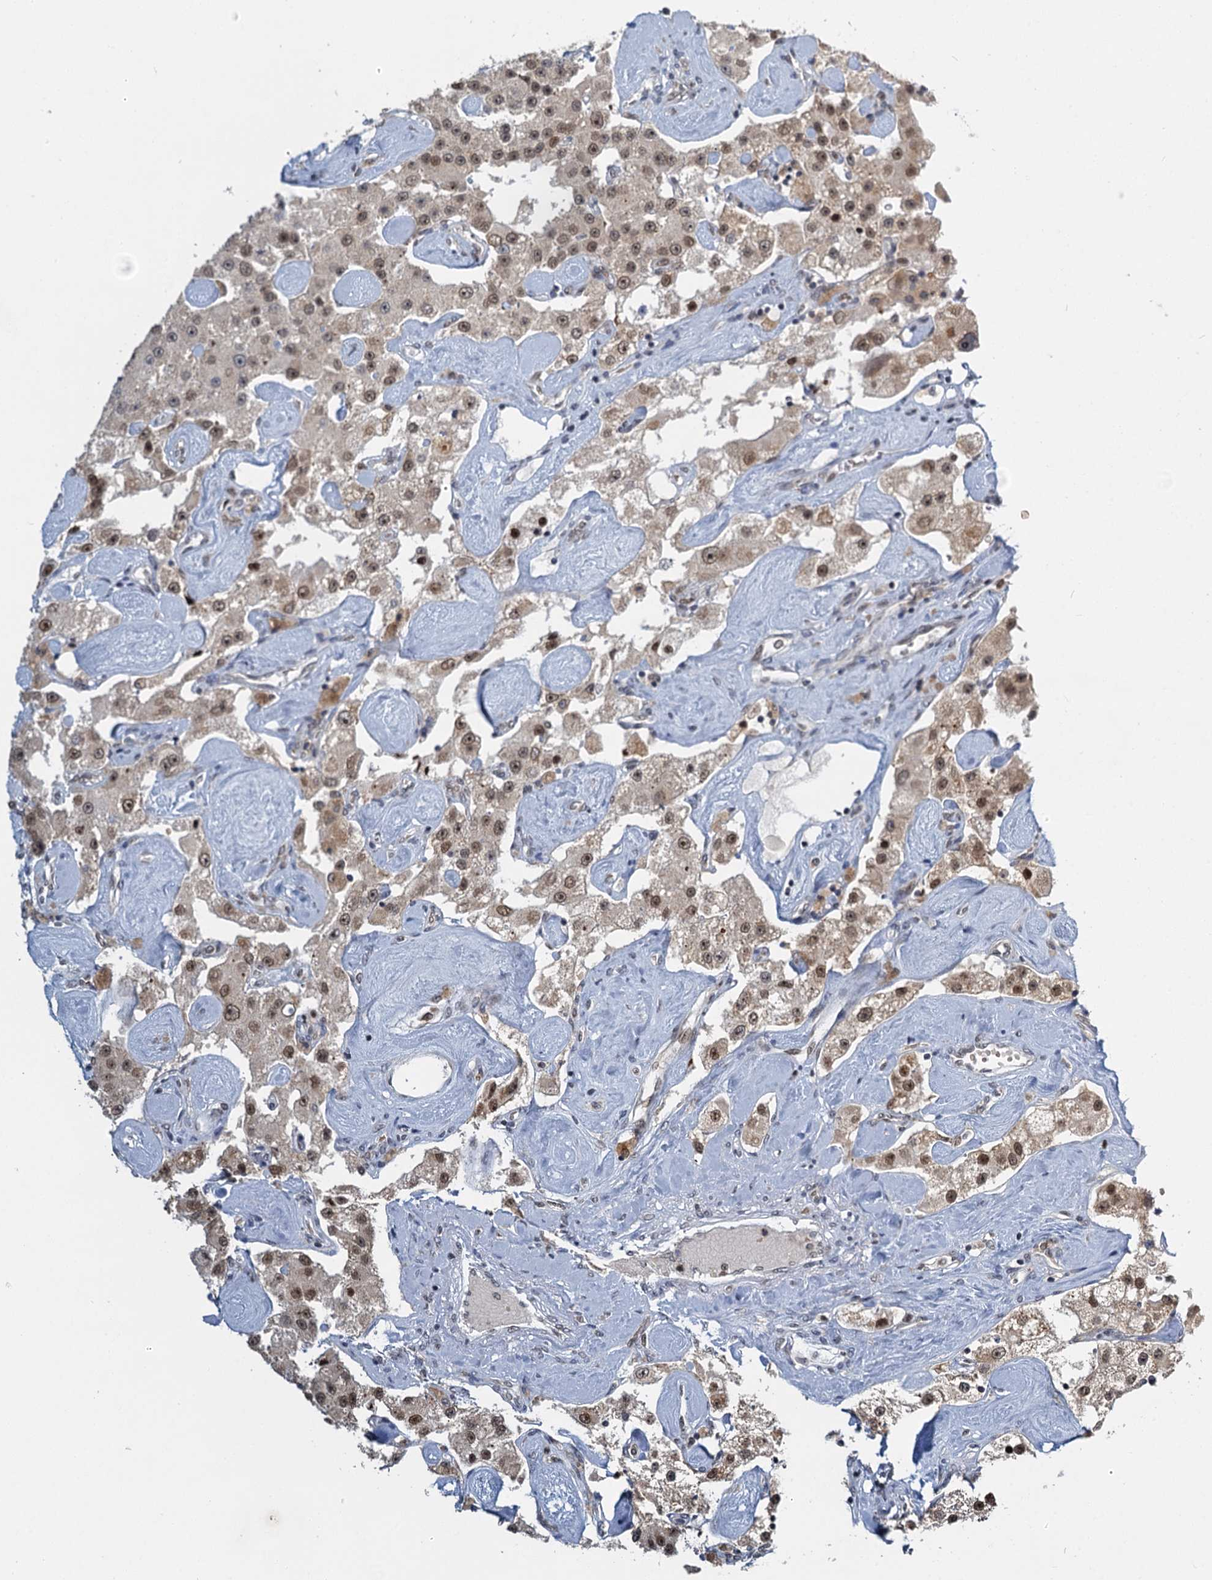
{"staining": {"intensity": "moderate", "quantity": ">75%", "location": "nuclear"}, "tissue": "carcinoid", "cell_type": "Tumor cells", "image_type": "cancer", "snomed": [{"axis": "morphology", "description": "Carcinoid, malignant, NOS"}, {"axis": "topography", "description": "Pancreas"}], "caption": "Moderate nuclear protein positivity is present in about >75% of tumor cells in malignant carcinoid. The protein of interest is shown in brown color, while the nuclei are stained blue.", "gene": "TREX1", "patient": {"sex": "male", "age": 41}}